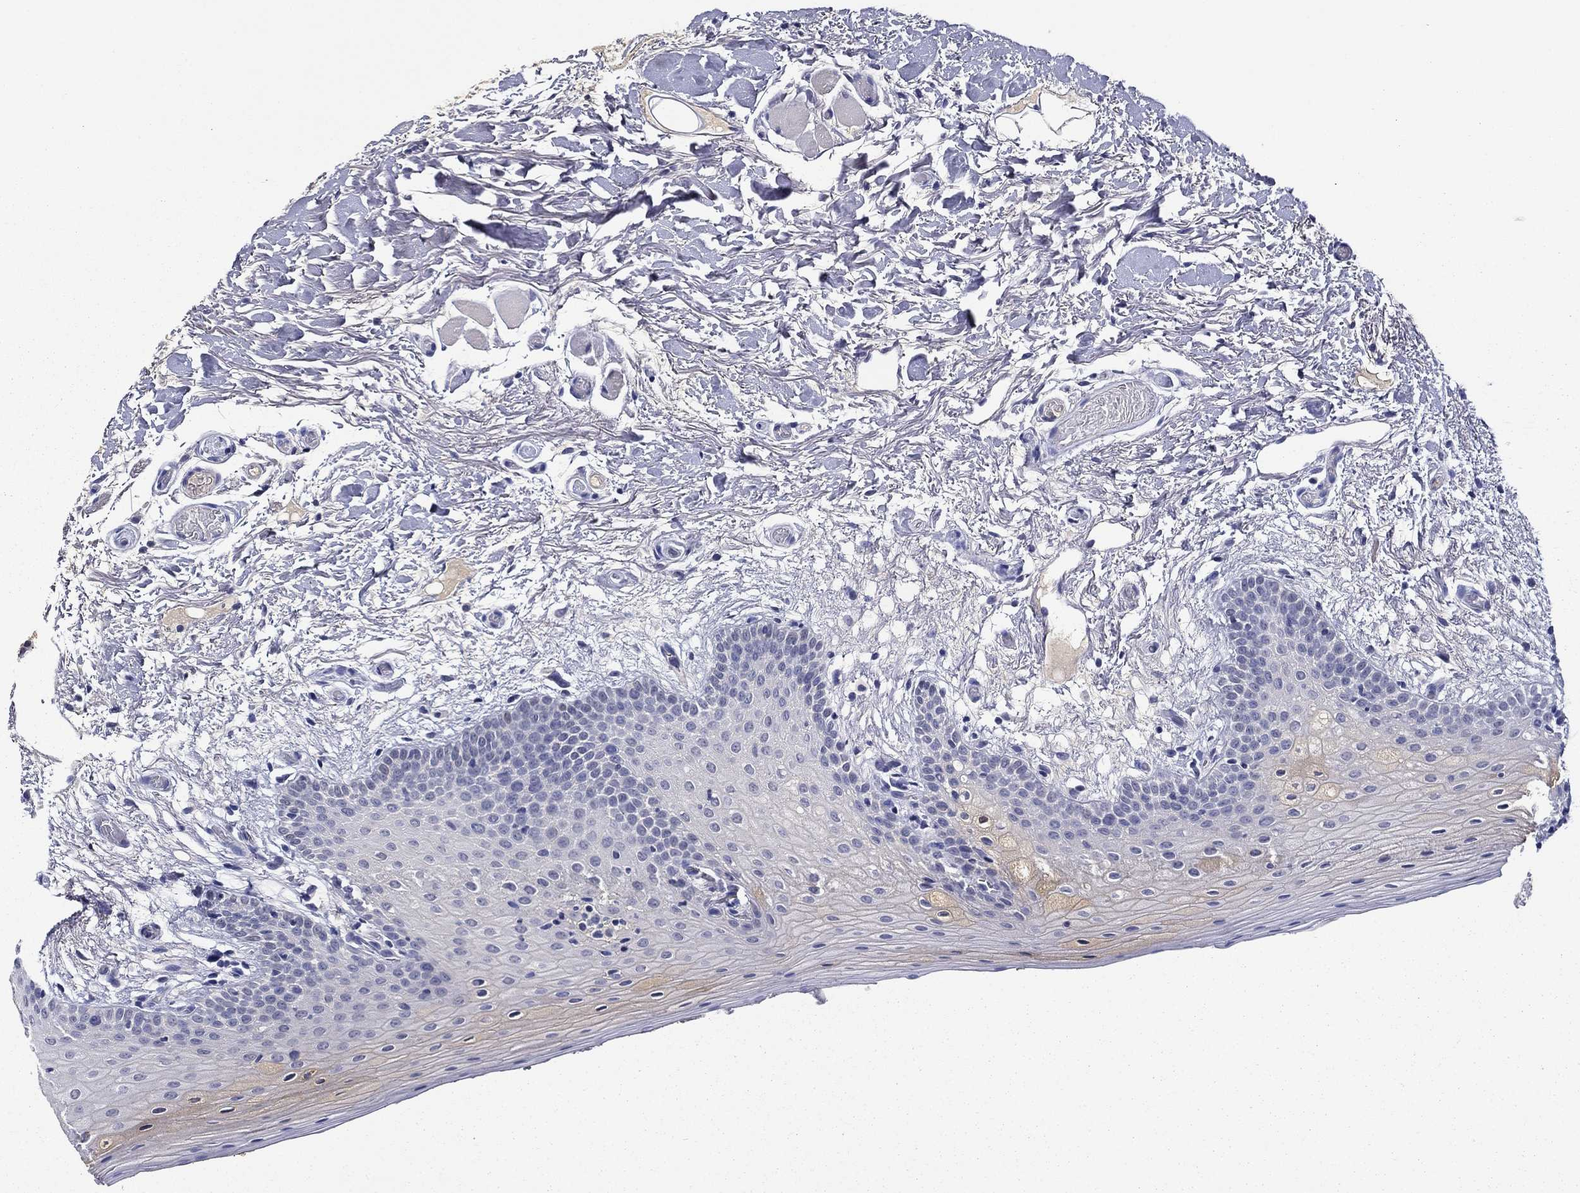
{"staining": {"intensity": "negative", "quantity": "none", "location": "none"}, "tissue": "oral mucosa", "cell_type": "Squamous epithelial cells", "image_type": "normal", "snomed": [{"axis": "morphology", "description": "Normal tissue, NOS"}, {"axis": "topography", "description": "Oral tissue"}, {"axis": "topography", "description": "Tounge, NOS"}], "caption": "High power microscopy photomicrograph of an immunohistochemistry (IHC) image of unremarkable oral mucosa, revealing no significant positivity in squamous epithelial cells. (DAB (3,3'-diaminobenzidine) immunohistochemistry, high magnification).", "gene": "DDTL", "patient": {"sex": "female", "age": 86}}